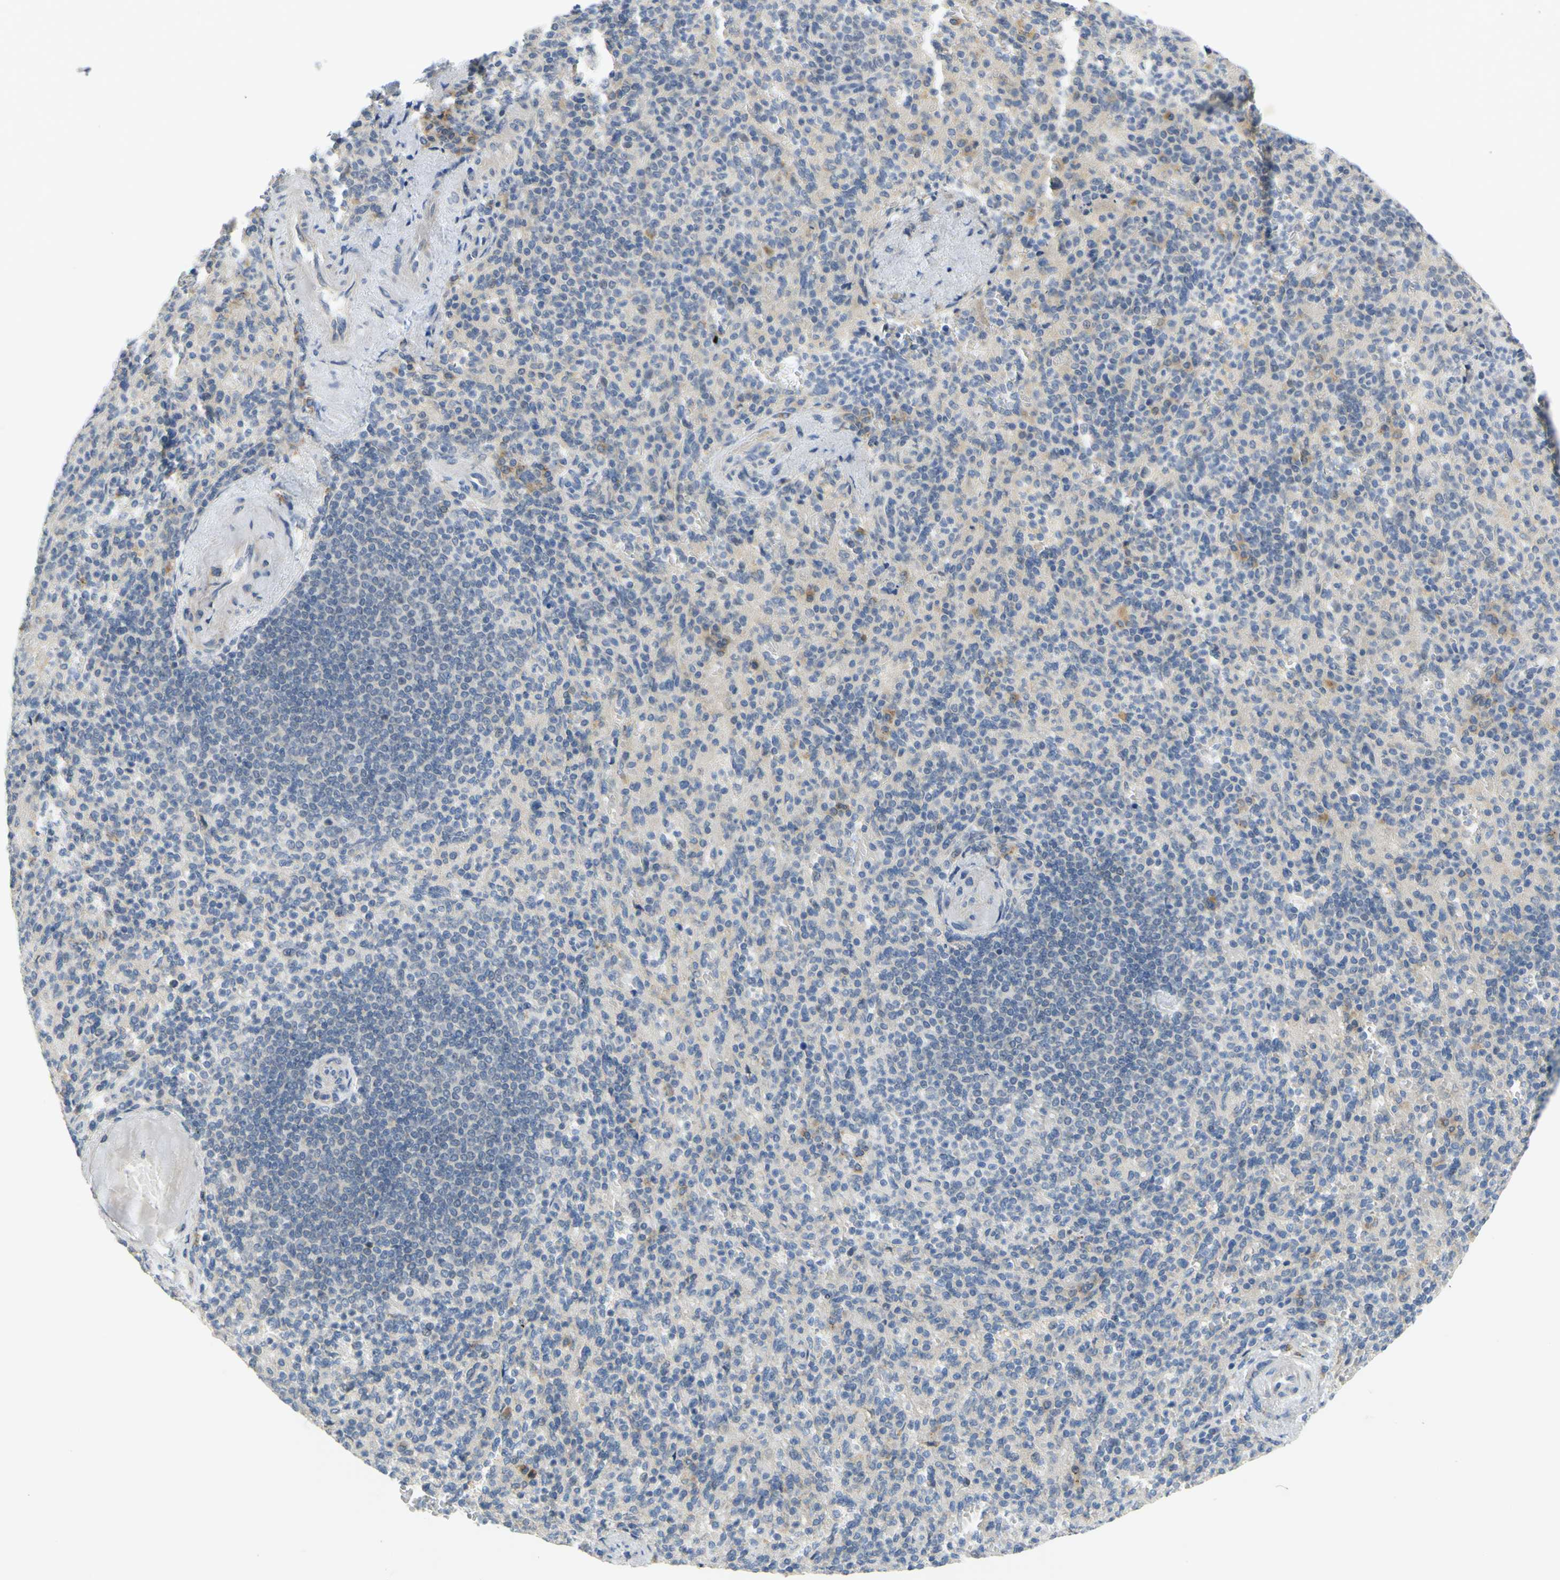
{"staining": {"intensity": "moderate", "quantity": "<25%", "location": "cytoplasmic/membranous"}, "tissue": "spleen", "cell_type": "Cells in red pulp", "image_type": "normal", "snomed": [{"axis": "morphology", "description": "Normal tissue, NOS"}, {"axis": "topography", "description": "Spleen"}], "caption": "Cells in red pulp display moderate cytoplasmic/membranous positivity in about <25% of cells in normal spleen.", "gene": "CCNB2", "patient": {"sex": "female", "age": 74}}